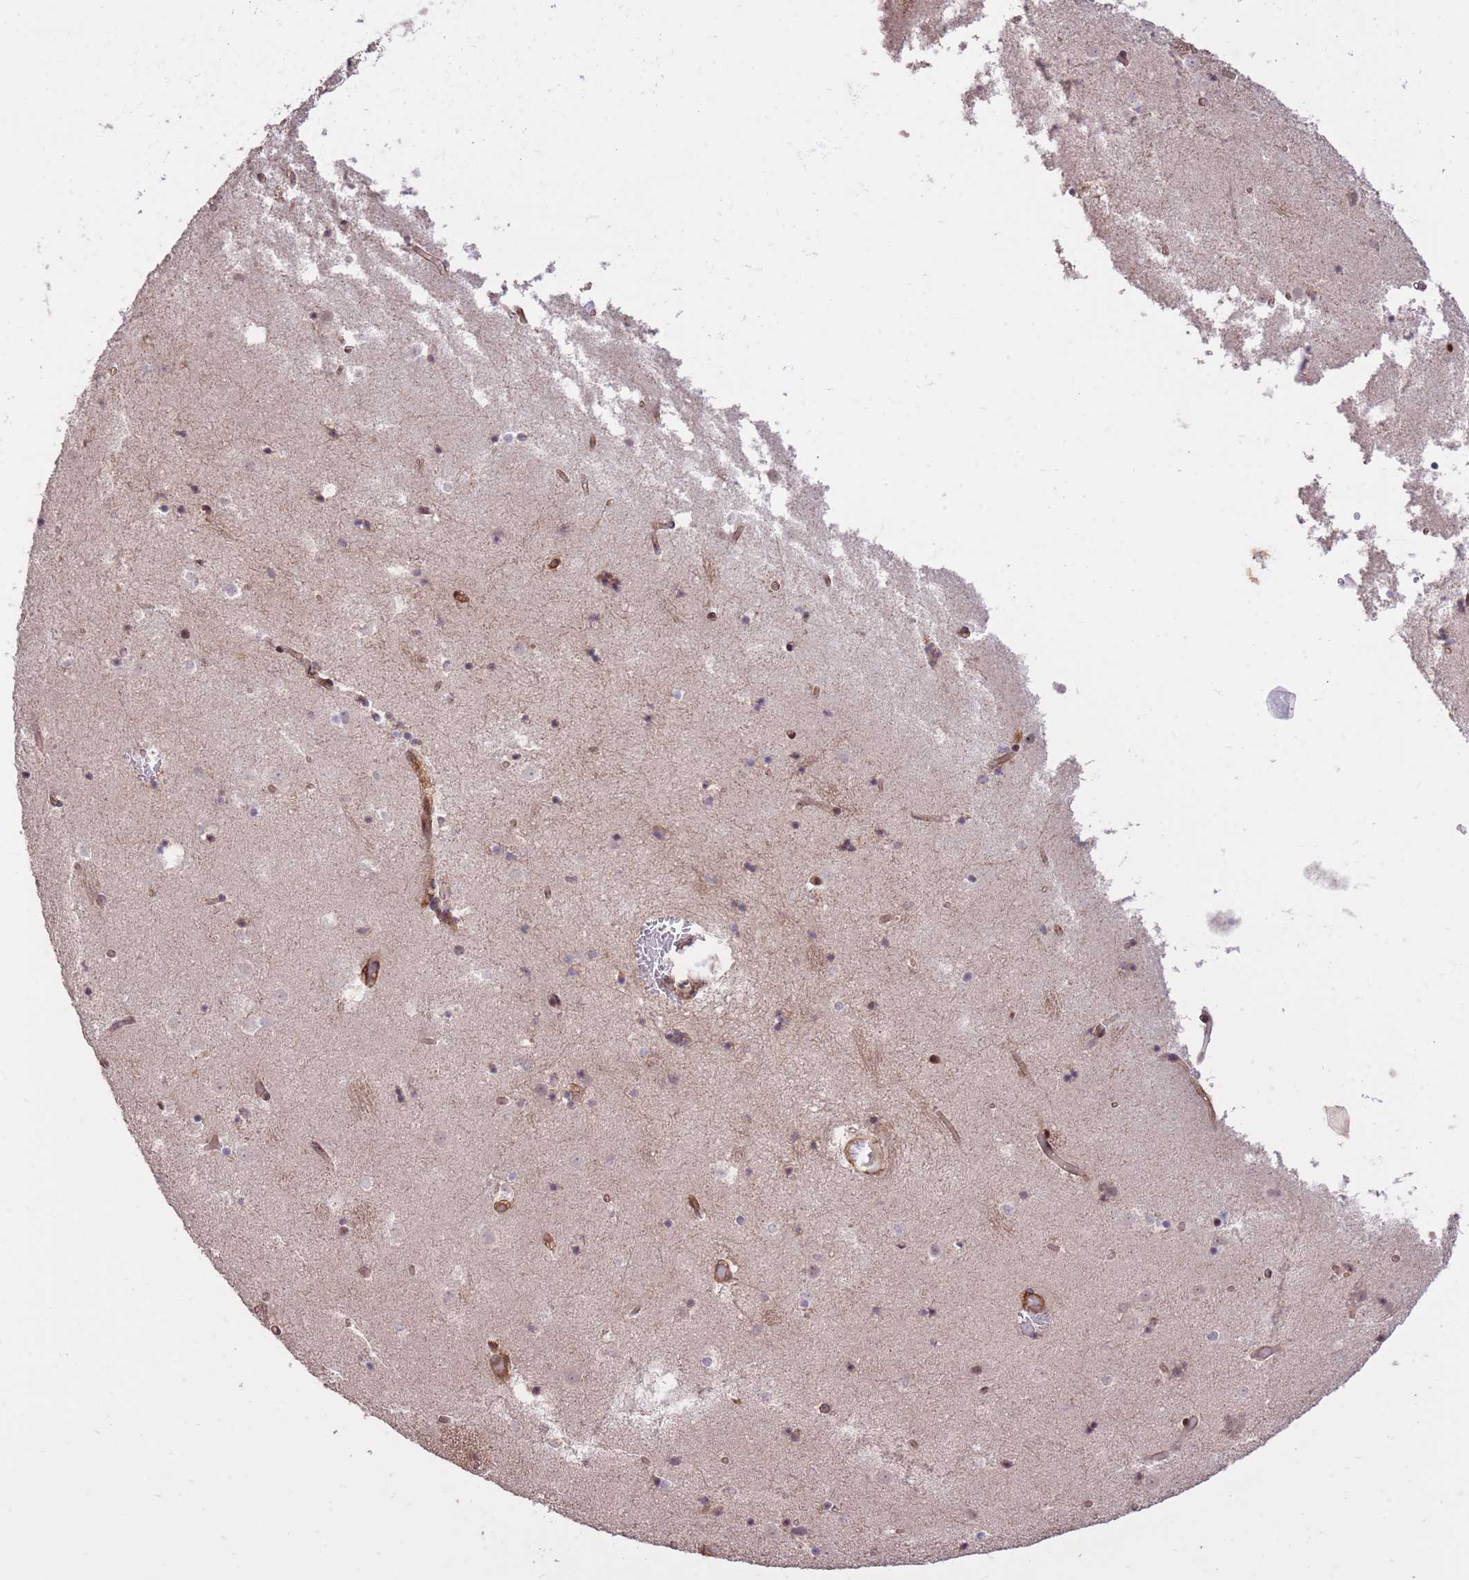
{"staining": {"intensity": "negative", "quantity": "none", "location": "none"}, "tissue": "caudate", "cell_type": "Glial cells", "image_type": "normal", "snomed": [{"axis": "morphology", "description": "Normal tissue, NOS"}, {"axis": "topography", "description": "Lateral ventricle wall"}], "caption": "This is an immunohistochemistry (IHC) micrograph of benign human caudate. There is no staining in glial cells.", "gene": "PLD1", "patient": {"sex": "female", "age": 52}}